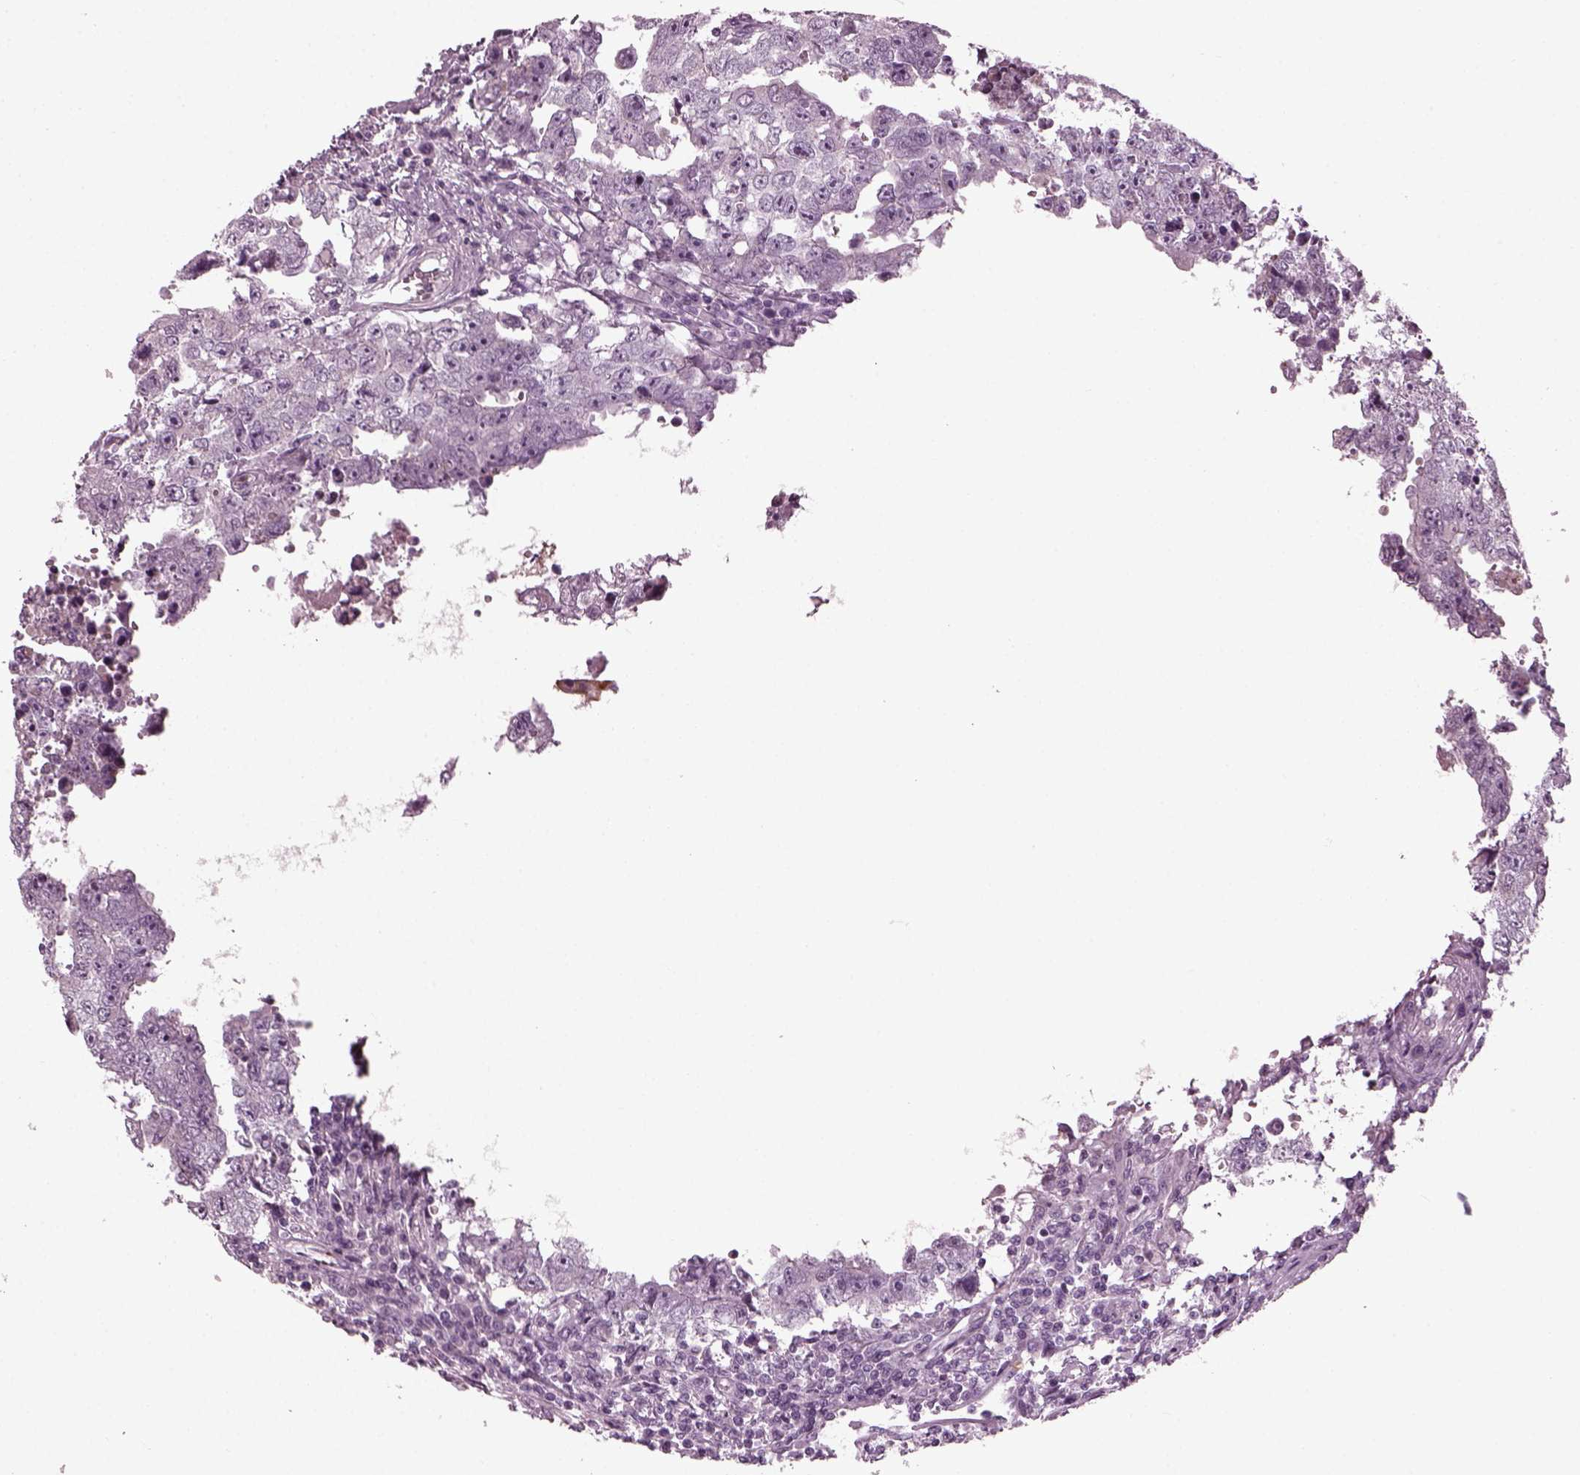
{"staining": {"intensity": "negative", "quantity": "none", "location": "none"}, "tissue": "testis cancer", "cell_type": "Tumor cells", "image_type": "cancer", "snomed": [{"axis": "morphology", "description": "Carcinoma, Embryonal, NOS"}, {"axis": "topography", "description": "Testis"}], "caption": "Protein analysis of testis embryonal carcinoma exhibits no significant expression in tumor cells. (Stains: DAB (3,3'-diaminobenzidine) IHC with hematoxylin counter stain, Microscopy: brightfield microscopy at high magnification).", "gene": "DPYSL5", "patient": {"sex": "male", "age": 36}}